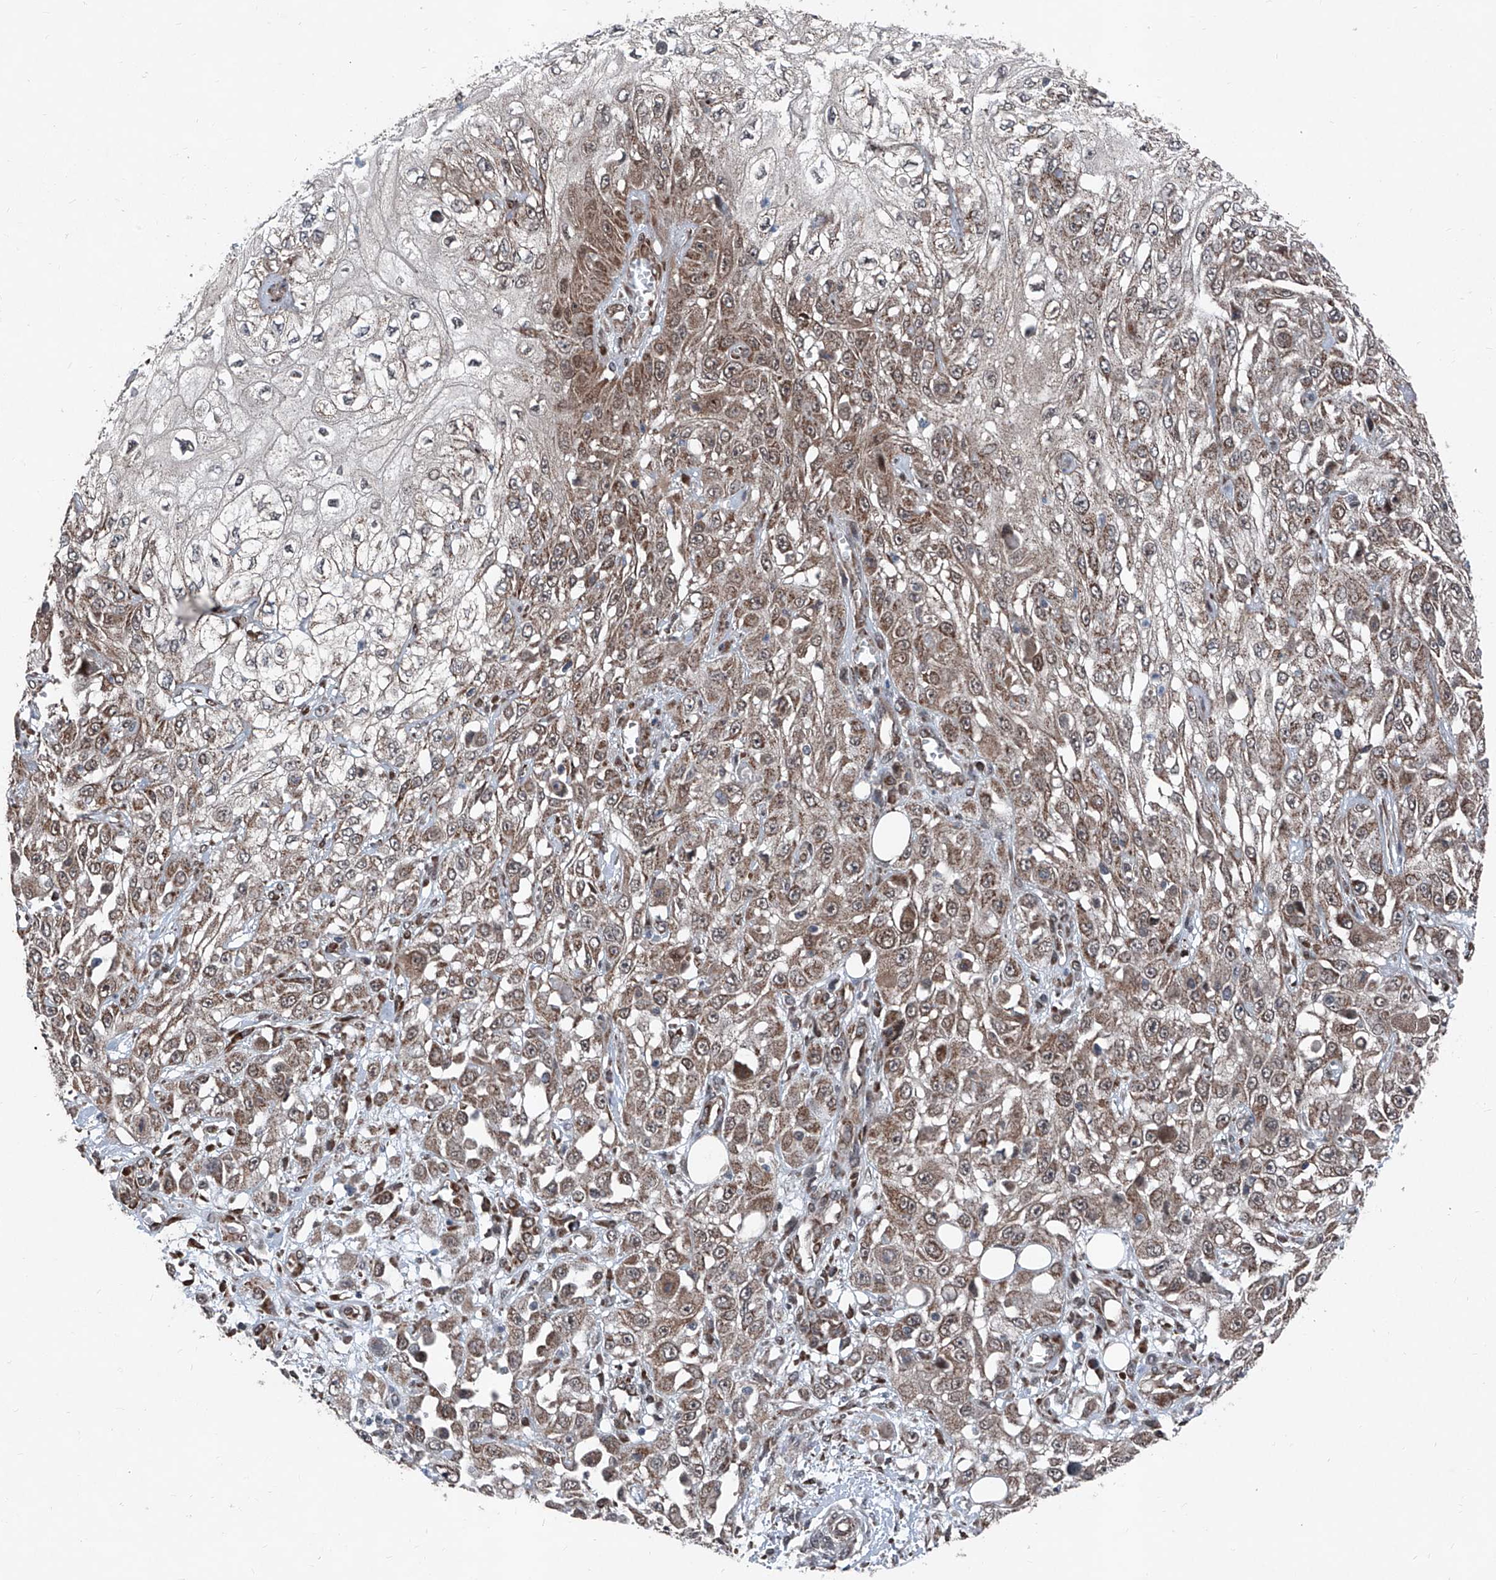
{"staining": {"intensity": "moderate", "quantity": ">75%", "location": "cytoplasmic/membranous"}, "tissue": "skin cancer", "cell_type": "Tumor cells", "image_type": "cancer", "snomed": [{"axis": "morphology", "description": "Squamous cell carcinoma, NOS"}, {"axis": "morphology", "description": "Squamous cell carcinoma, metastatic, NOS"}, {"axis": "topography", "description": "Skin"}, {"axis": "topography", "description": "Lymph node"}], "caption": "Immunohistochemical staining of skin cancer (metastatic squamous cell carcinoma) shows moderate cytoplasmic/membranous protein positivity in approximately >75% of tumor cells.", "gene": "COA7", "patient": {"sex": "male", "age": 75}}